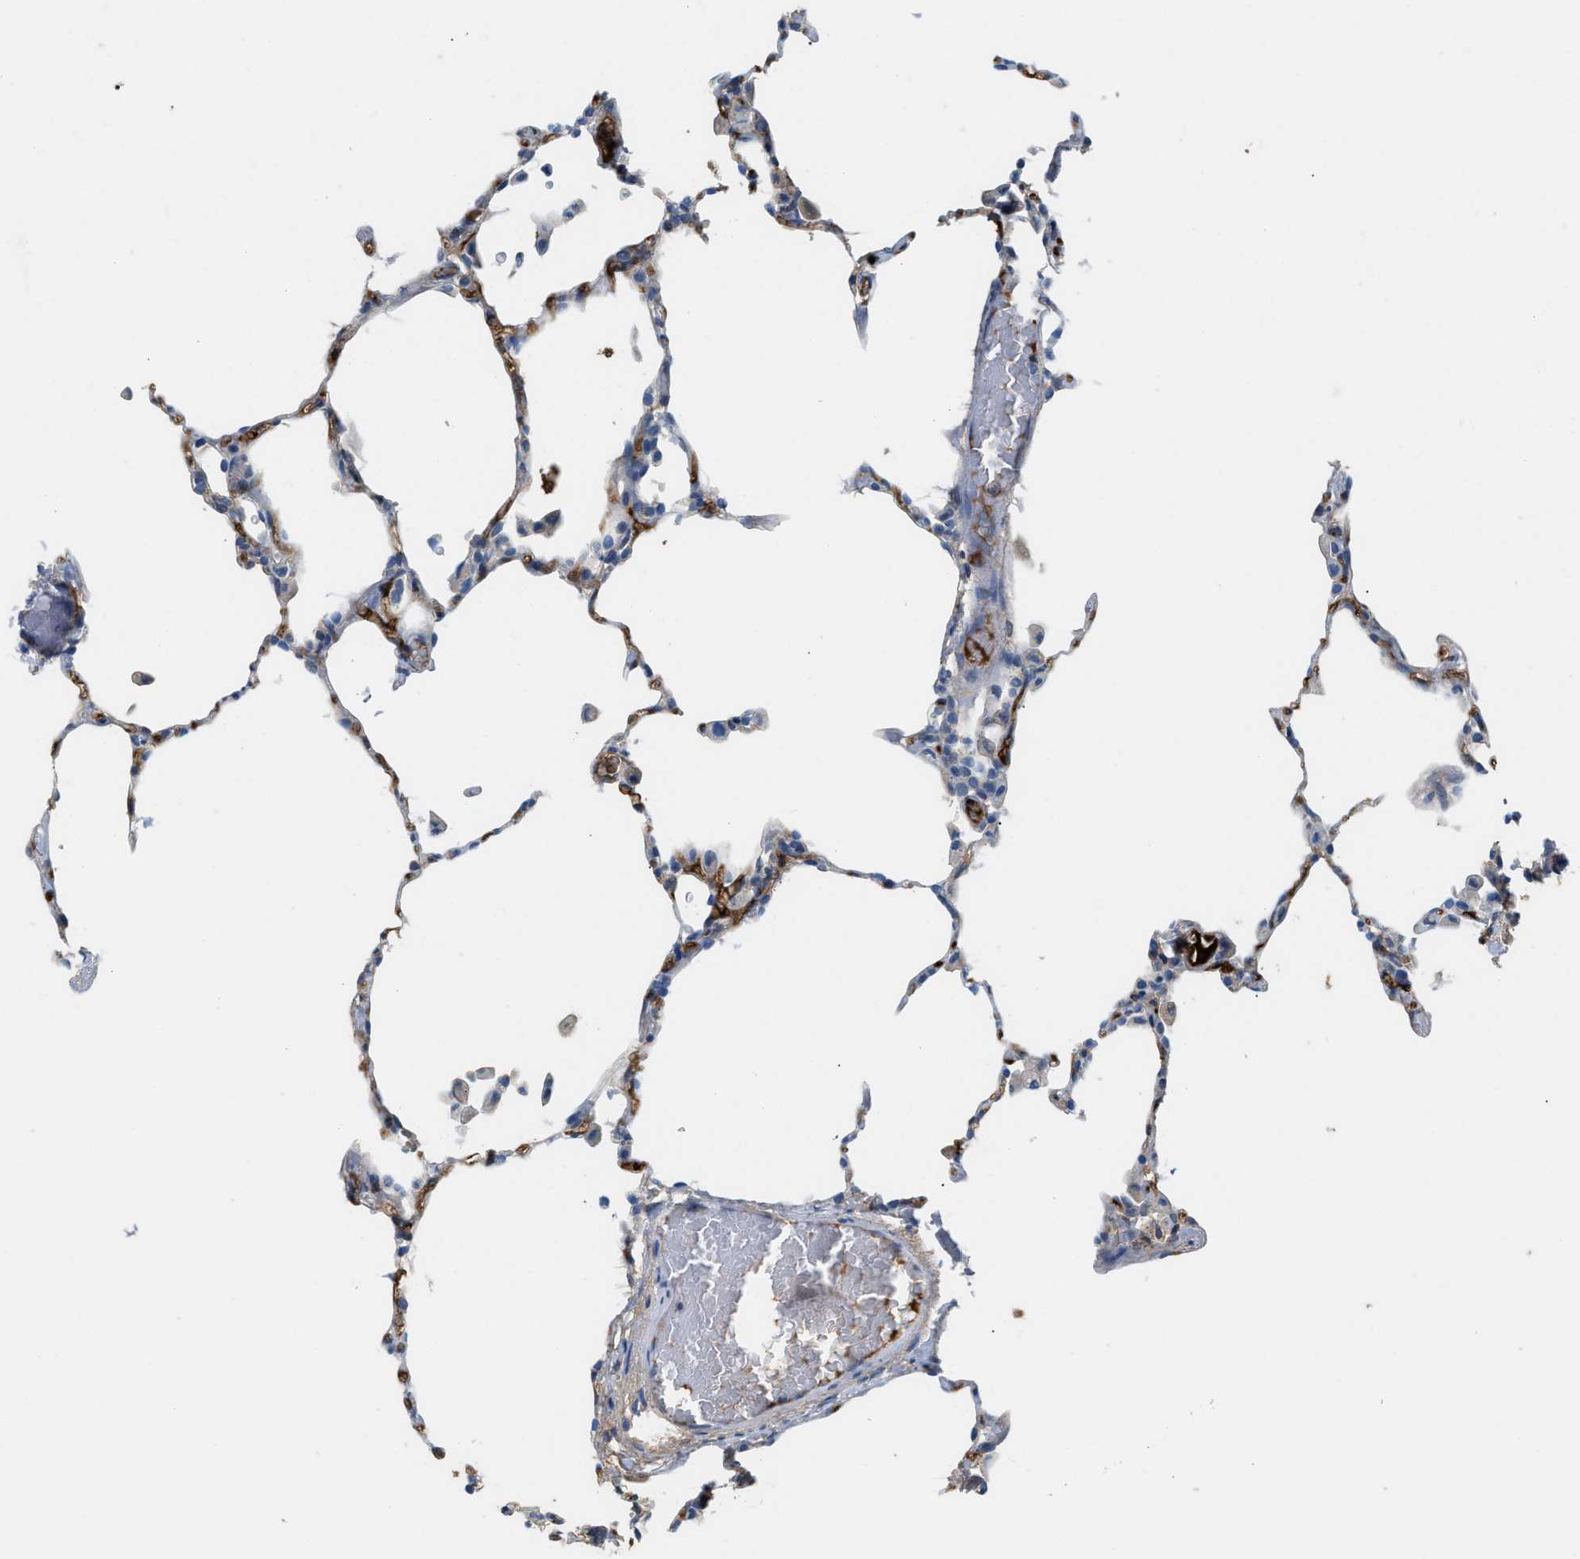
{"staining": {"intensity": "moderate", "quantity": "<25%", "location": "cytoplasmic/membranous"}, "tissue": "lung", "cell_type": "Alveolar cells", "image_type": "normal", "snomed": [{"axis": "morphology", "description": "Normal tissue, NOS"}, {"axis": "topography", "description": "Lung"}], "caption": "The immunohistochemical stain shows moderate cytoplasmic/membranous staining in alveolar cells of normal lung. Using DAB (3,3'-diaminobenzidine) (brown) and hematoxylin (blue) stains, captured at high magnification using brightfield microscopy.", "gene": "CFI", "patient": {"sex": "female", "age": 49}}